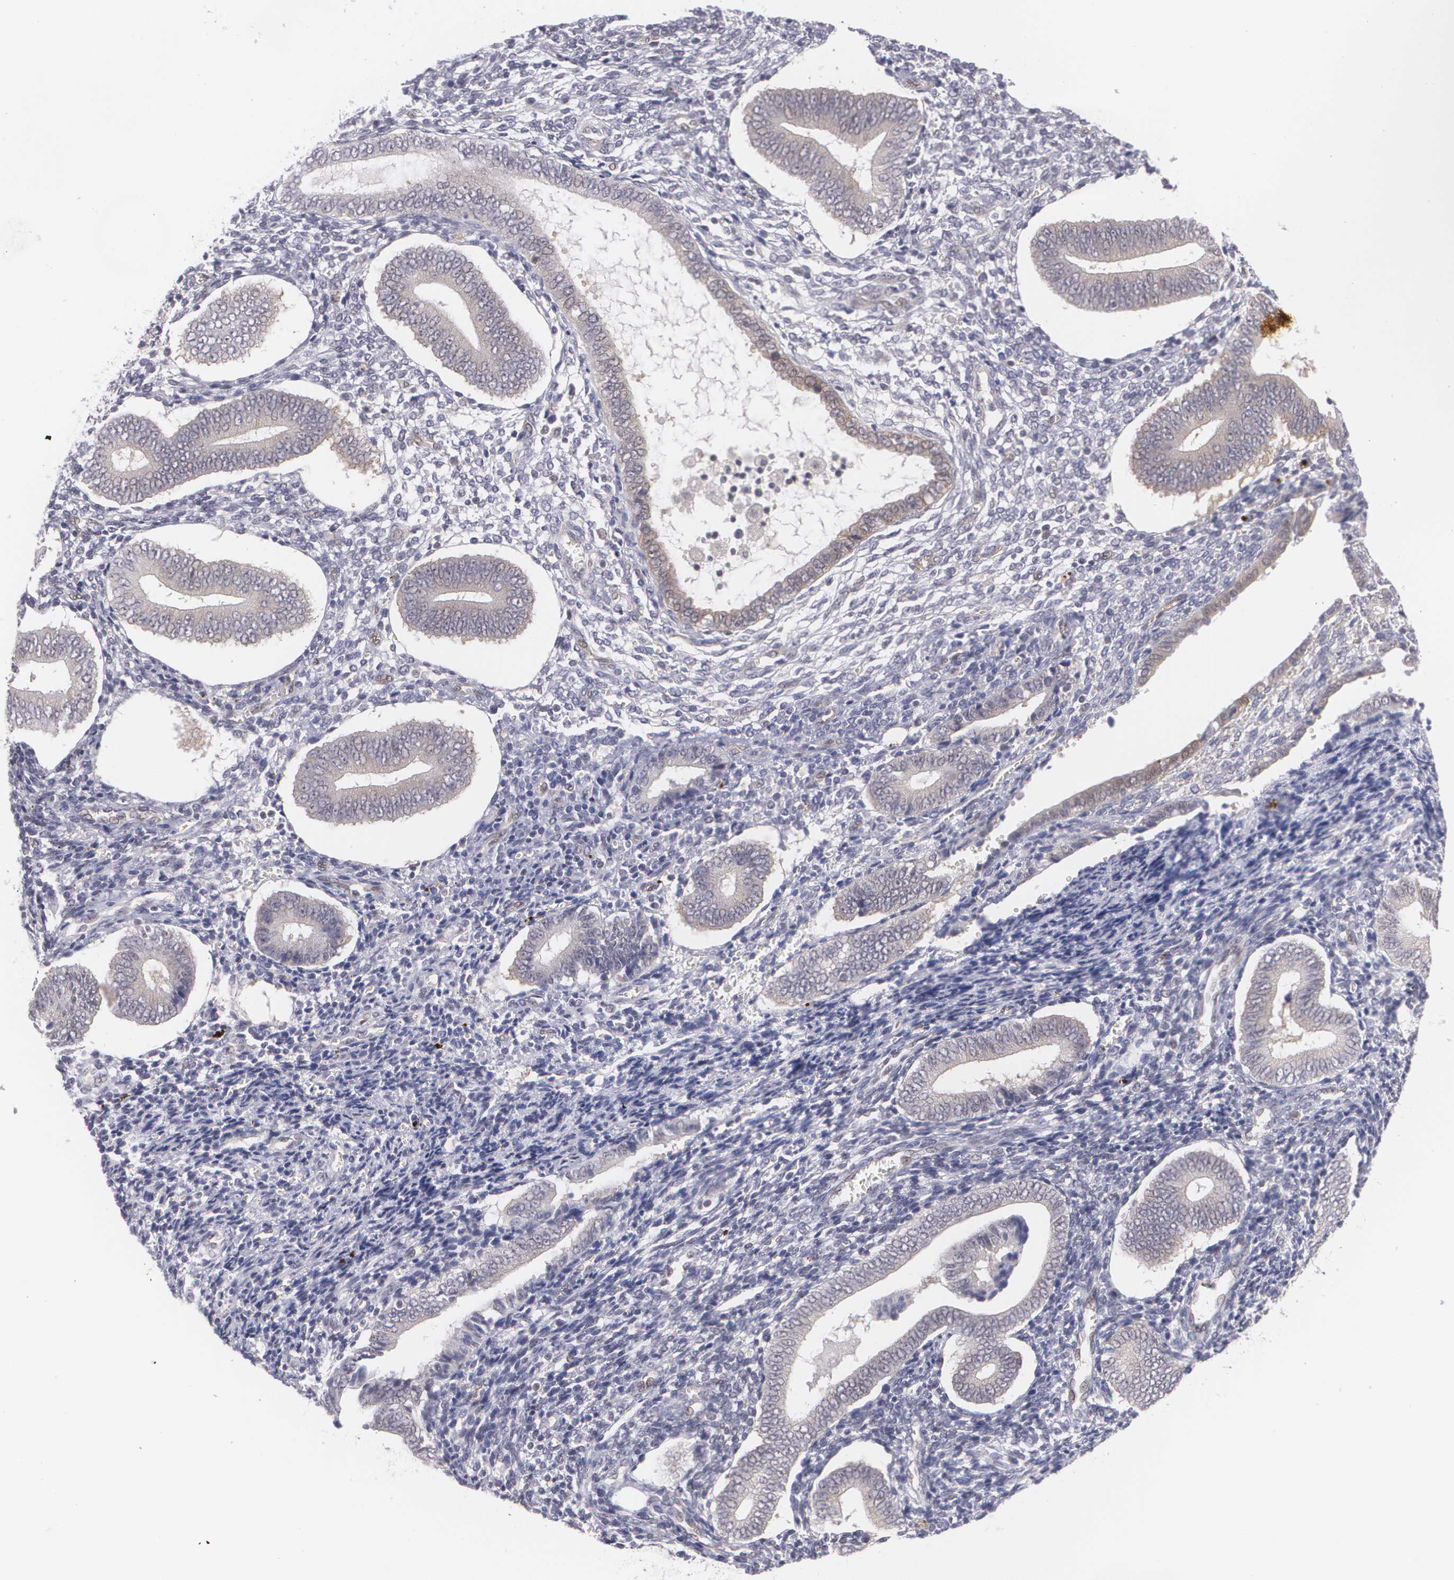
{"staining": {"intensity": "weak", "quantity": "<25%", "location": "cytoplasmic/membranous"}, "tissue": "endometrium", "cell_type": "Cells in endometrial stroma", "image_type": "normal", "snomed": [{"axis": "morphology", "description": "Normal tissue, NOS"}, {"axis": "topography", "description": "Uterus"}, {"axis": "topography", "description": "Endometrium"}], "caption": "Immunohistochemical staining of normal endometrium reveals no significant expression in cells in endometrial stroma.", "gene": "BCL10", "patient": {"sex": "female", "age": 33}}